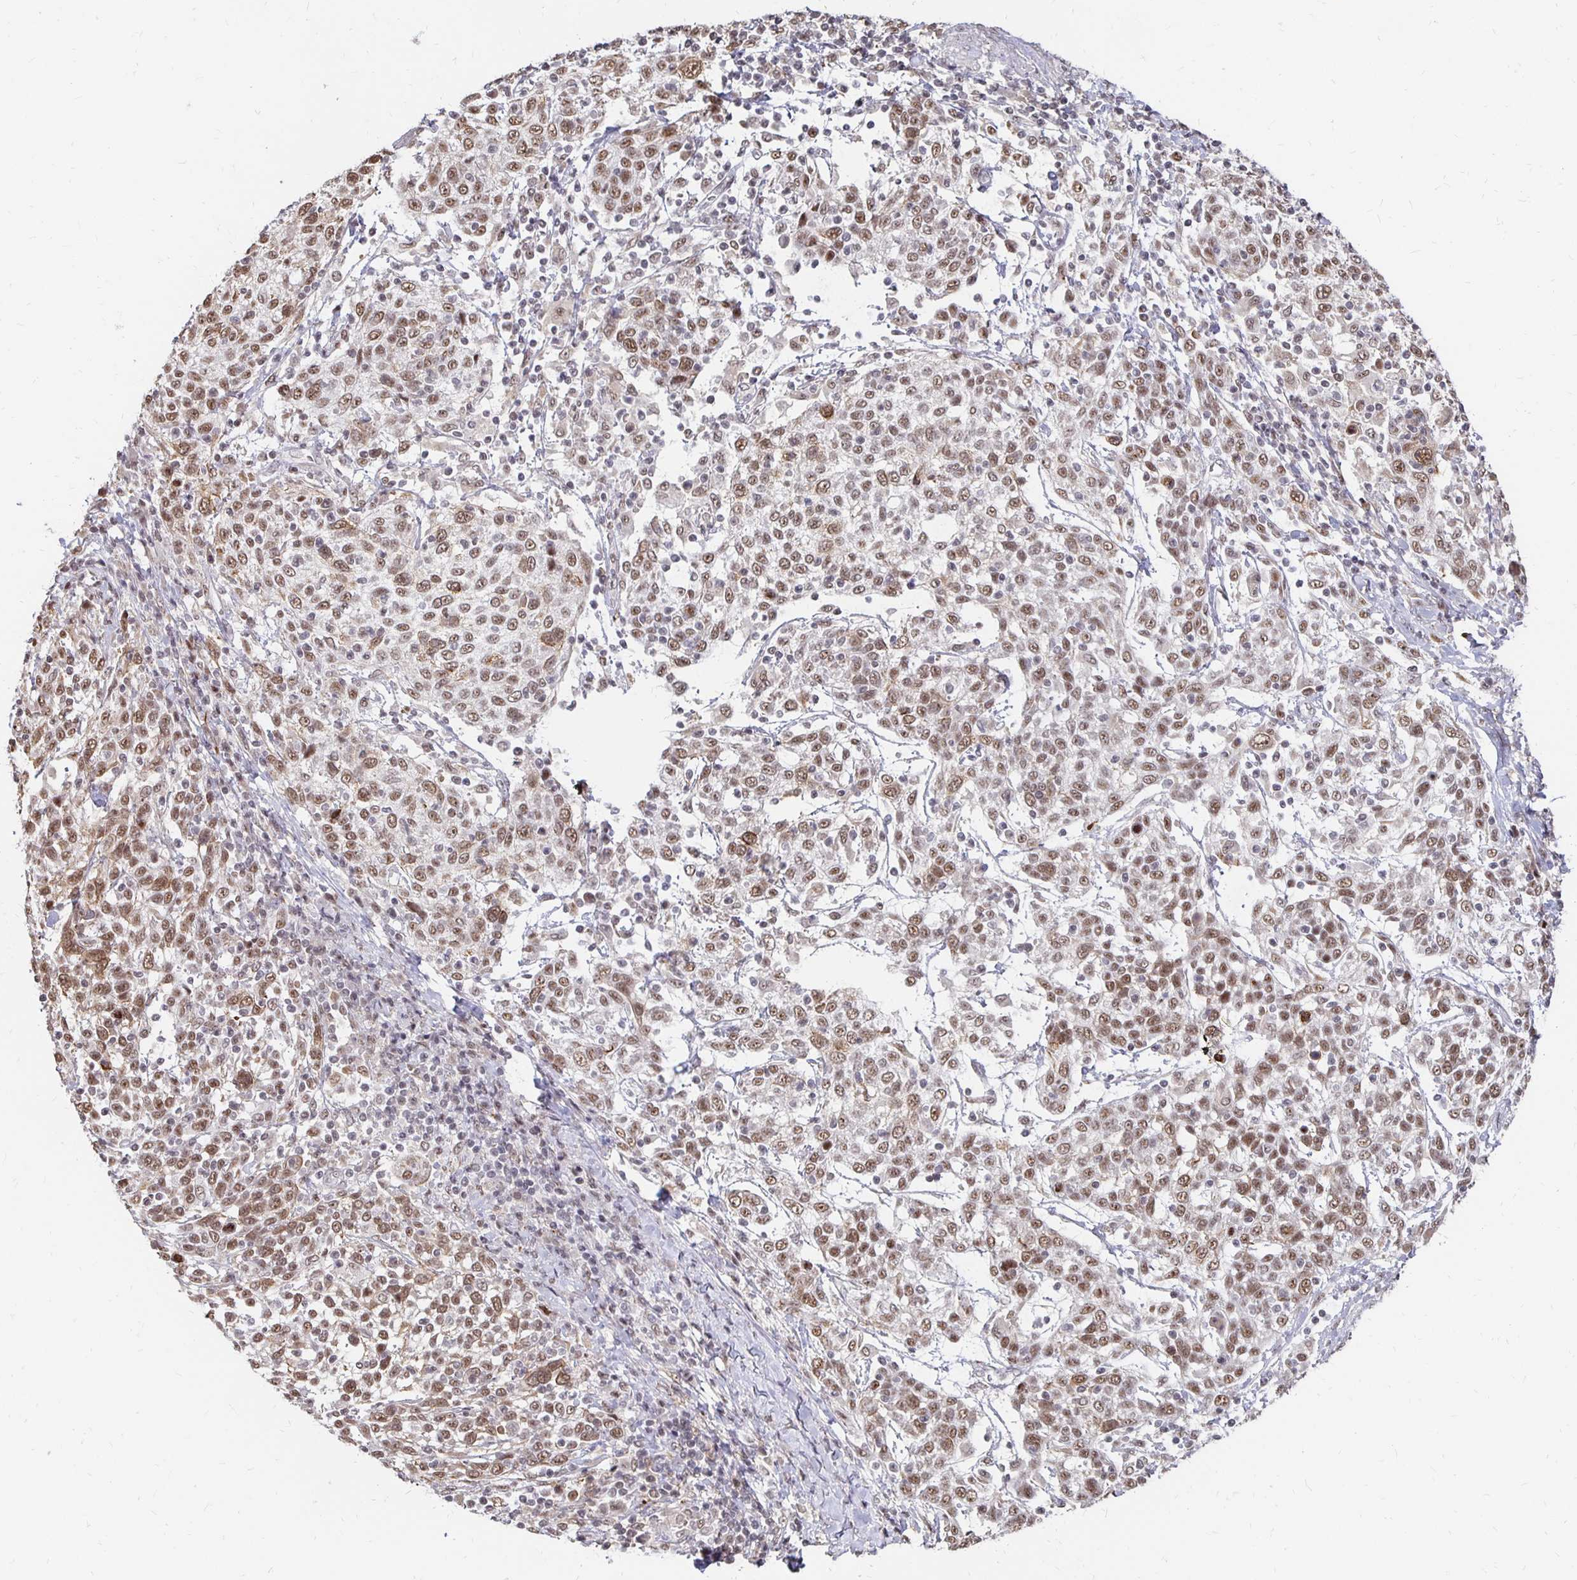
{"staining": {"intensity": "moderate", "quantity": ">75%", "location": "nuclear"}, "tissue": "cervical cancer", "cell_type": "Tumor cells", "image_type": "cancer", "snomed": [{"axis": "morphology", "description": "Squamous cell carcinoma, NOS"}, {"axis": "topography", "description": "Cervix"}], "caption": "Protein staining displays moderate nuclear staining in approximately >75% of tumor cells in cervical squamous cell carcinoma.", "gene": "CLASRP", "patient": {"sex": "female", "age": 61}}